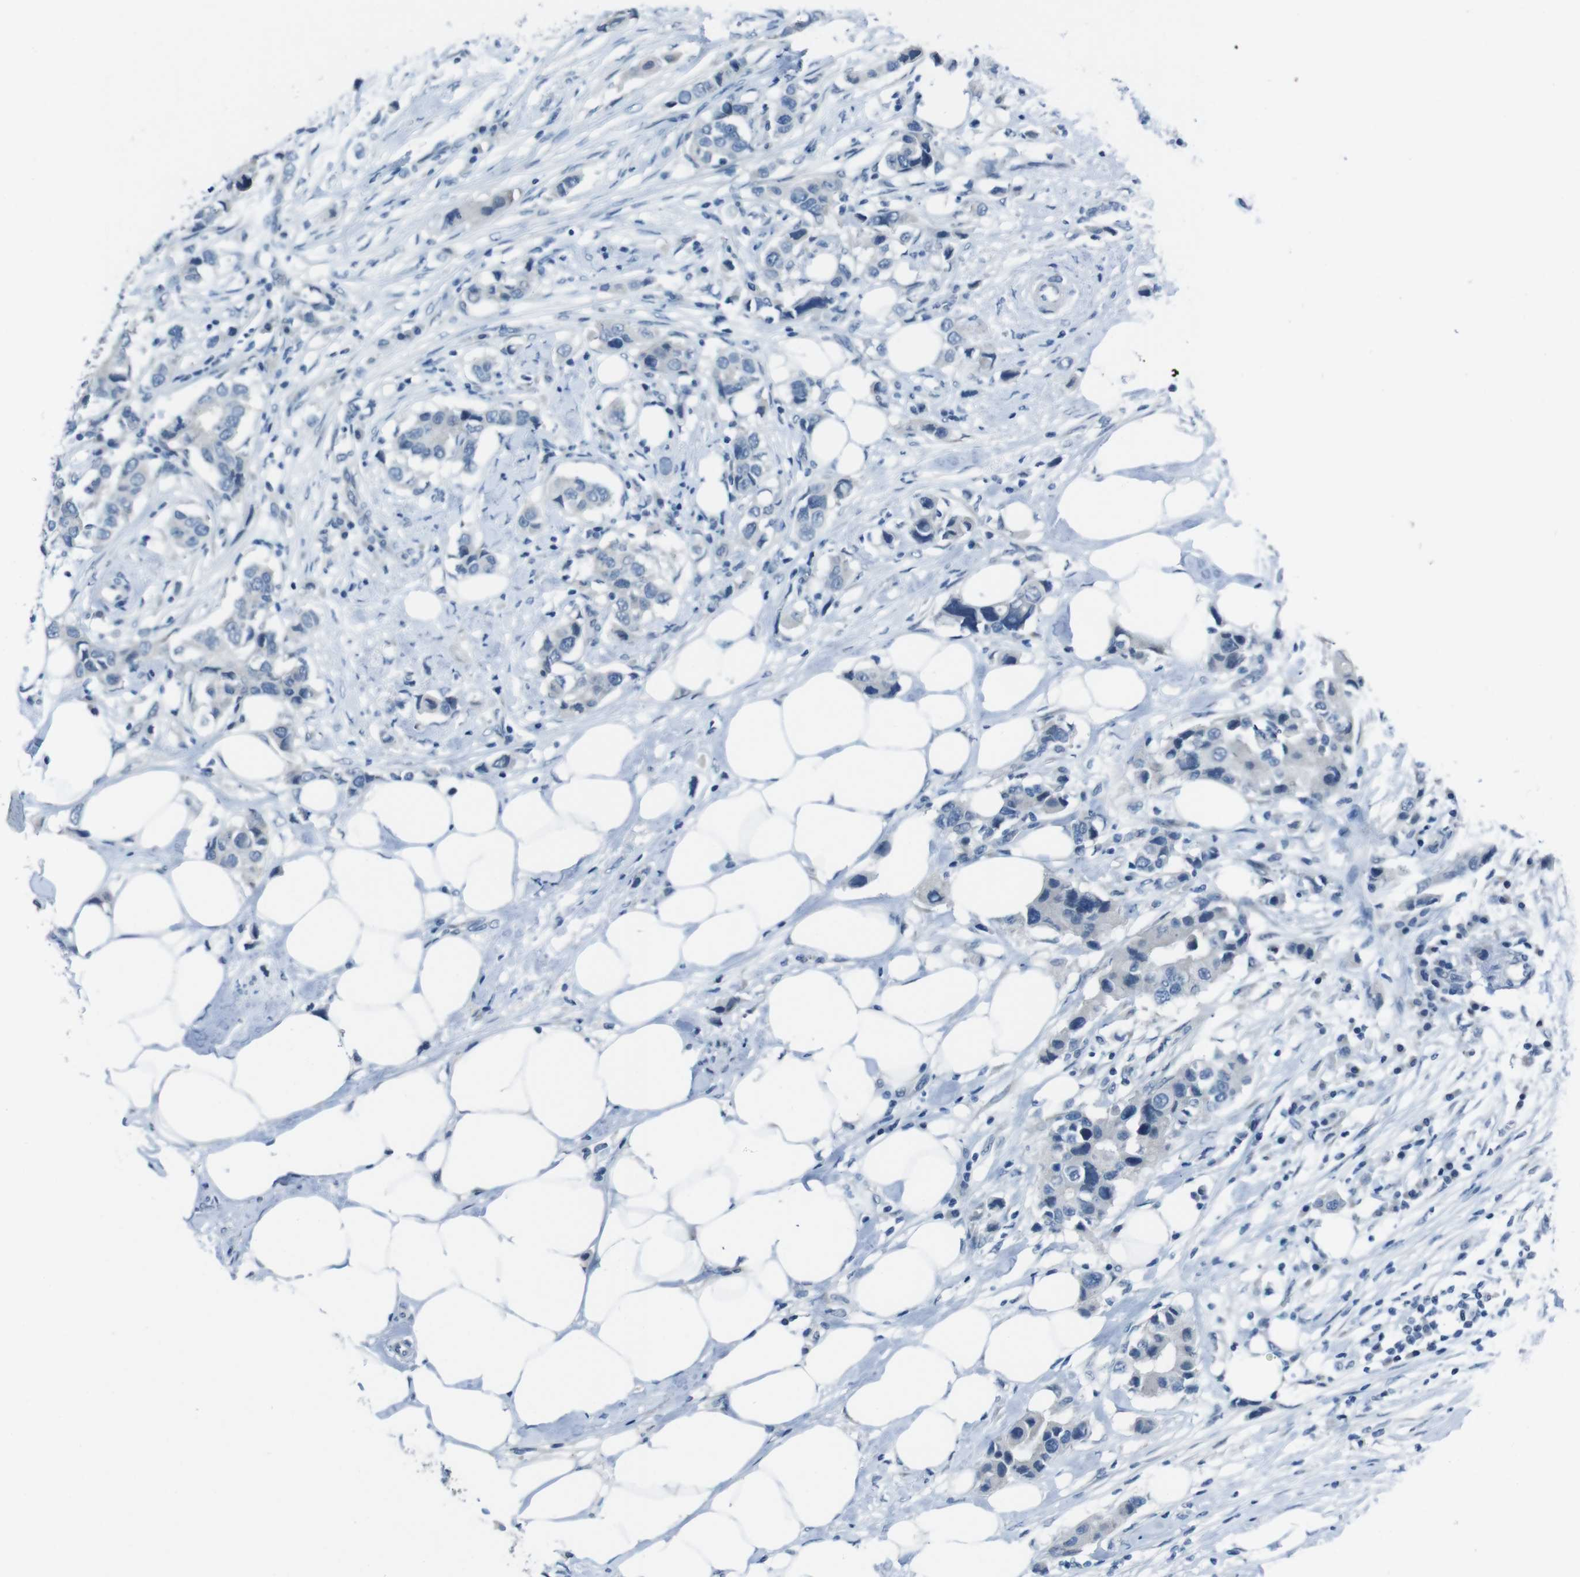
{"staining": {"intensity": "negative", "quantity": "none", "location": "none"}, "tissue": "breast cancer", "cell_type": "Tumor cells", "image_type": "cancer", "snomed": [{"axis": "morphology", "description": "Normal tissue, NOS"}, {"axis": "morphology", "description": "Duct carcinoma"}, {"axis": "topography", "description": "Breast"}], "caption": "Immunohistochemistry (IHC) image of neoplastic tissue: breast intraductal carcinoma stained with DAB (3,3'-diaminobenzidine) exhibits no significant protein staining in tumor cells.", "gene": "CDHR2", "patient": {"sex": "female", "age": 50}}